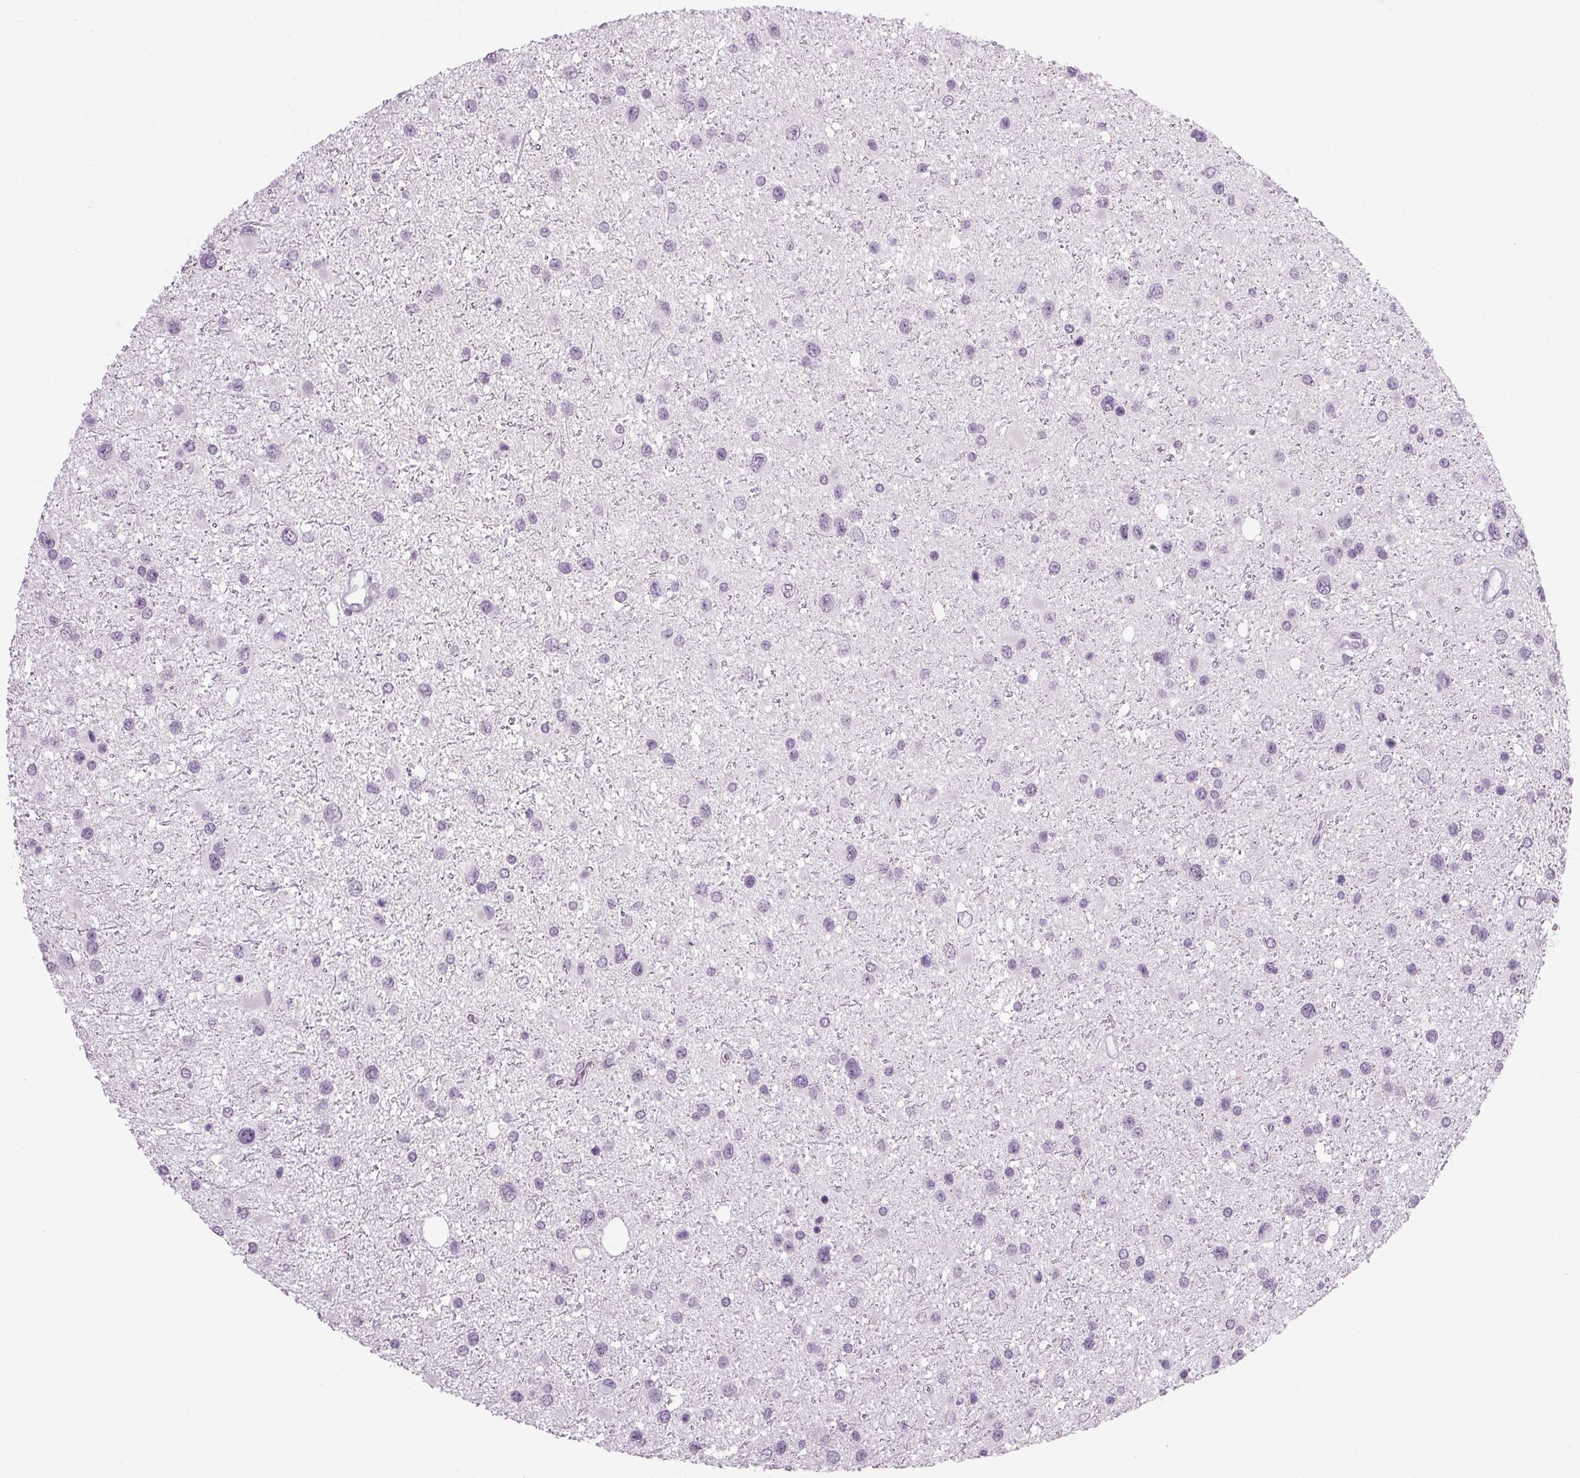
{"staining": {"intensity": "negative", "quantity": "none", "location": "none"}, "tissue": "glioma", "cell_type": "Tumor cells", "image_type": "cancer", "snomed": [{"axis": "morphology", "description": "Glioma, malignant, Low grade"}, {"axis": "topography", "description": "Brain"}], "caption": "An image of human glioma is negative for staining in tumor cells.", "gene": "IGF2BP1", "patient": {"sex": "female", "age": 32}}